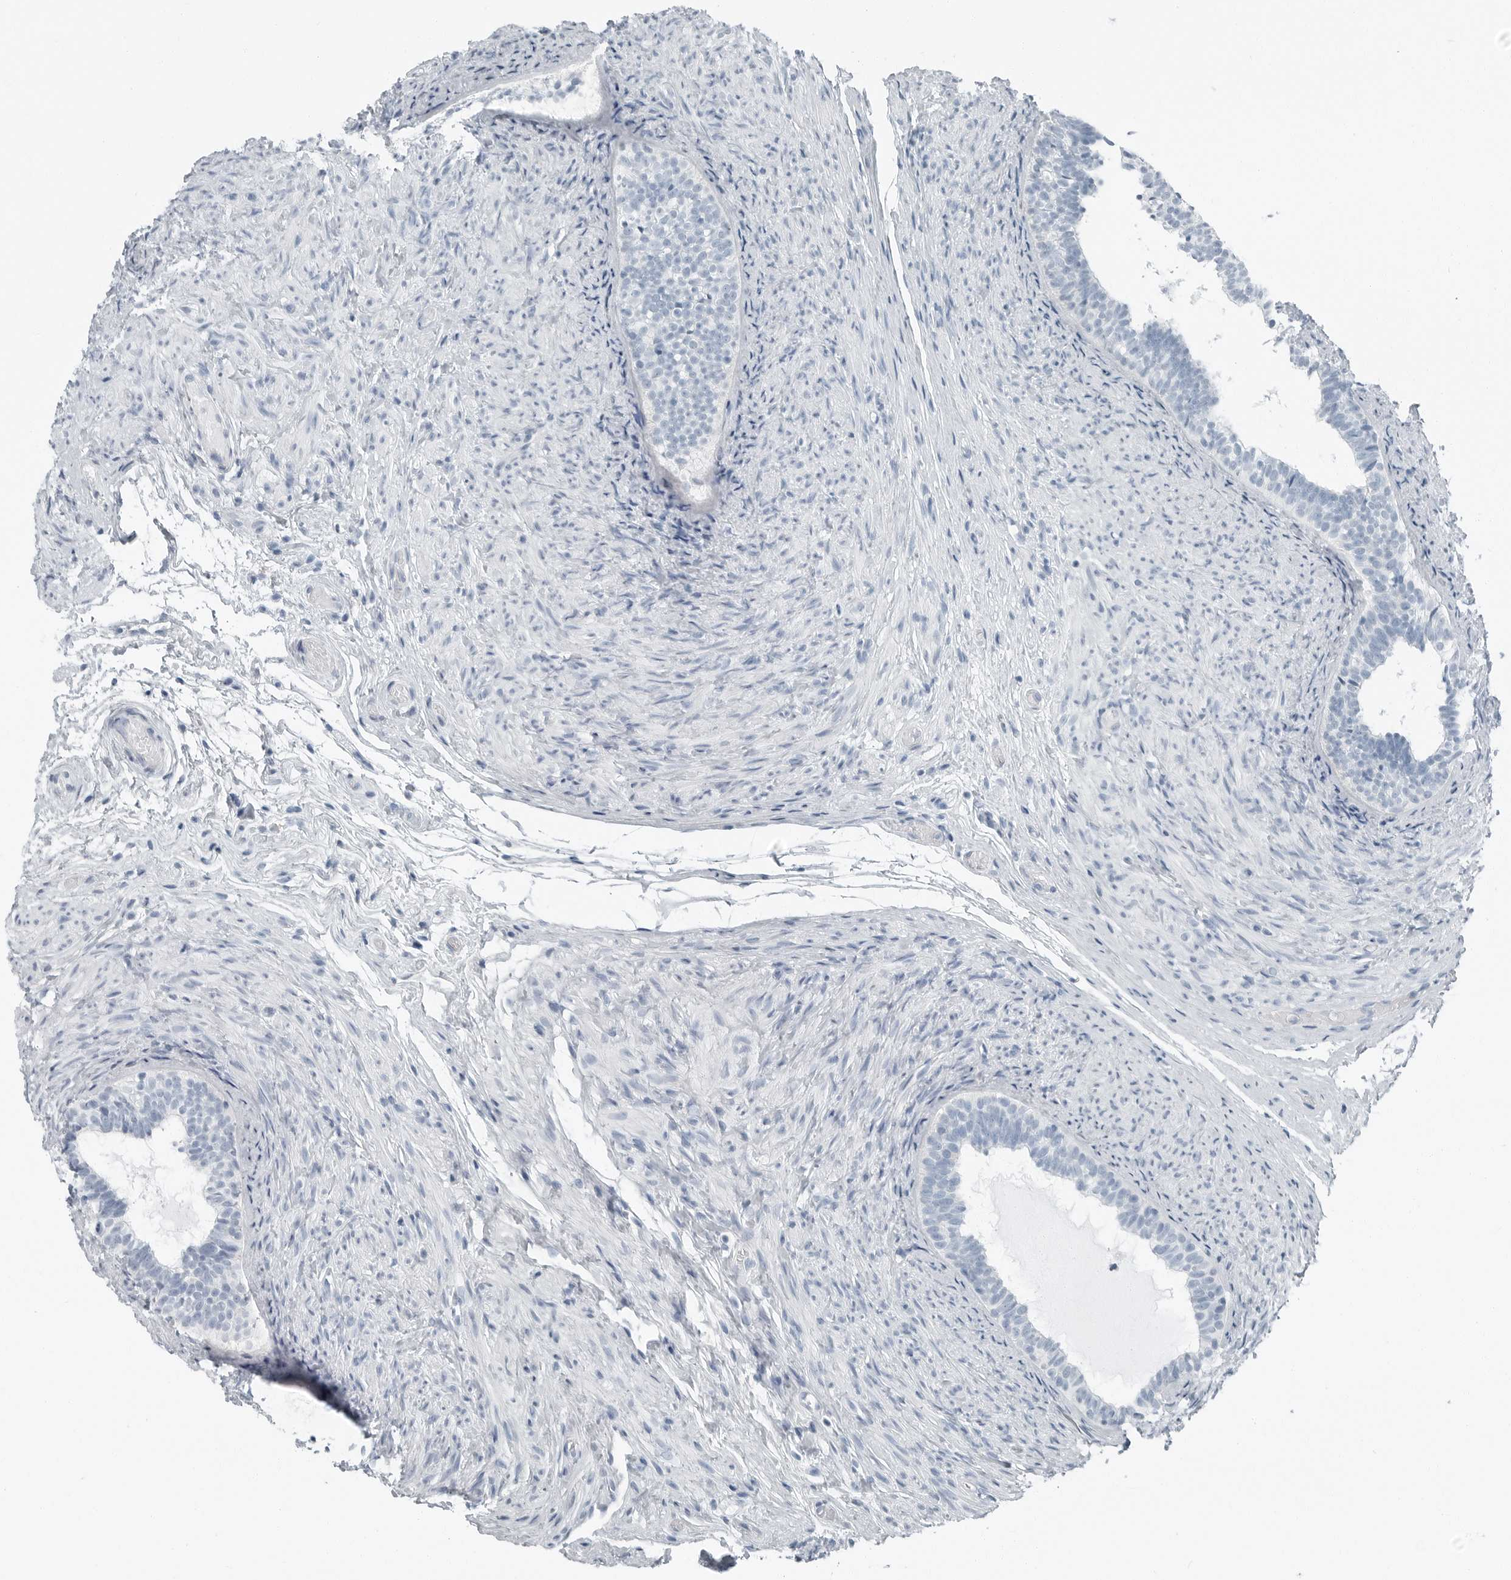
{"staining": {"intensity": "negative", "quantity": "none", "location": "none"}, "tissue": "epididymis", "cell_type": "Glandular cells", "image_type": "normal", "snomed": [{"axis": "morphology", "description": "Normal tissue, NOS"}, {"axis": "topography", "description": "Epididymis"}], "caption": "DAB immunohistochemical staining of benign epididymis exhibits no significant staining in glandular cells.", "gene": "ZPBP2", "patient": {"sex": "male", "age": 5}}